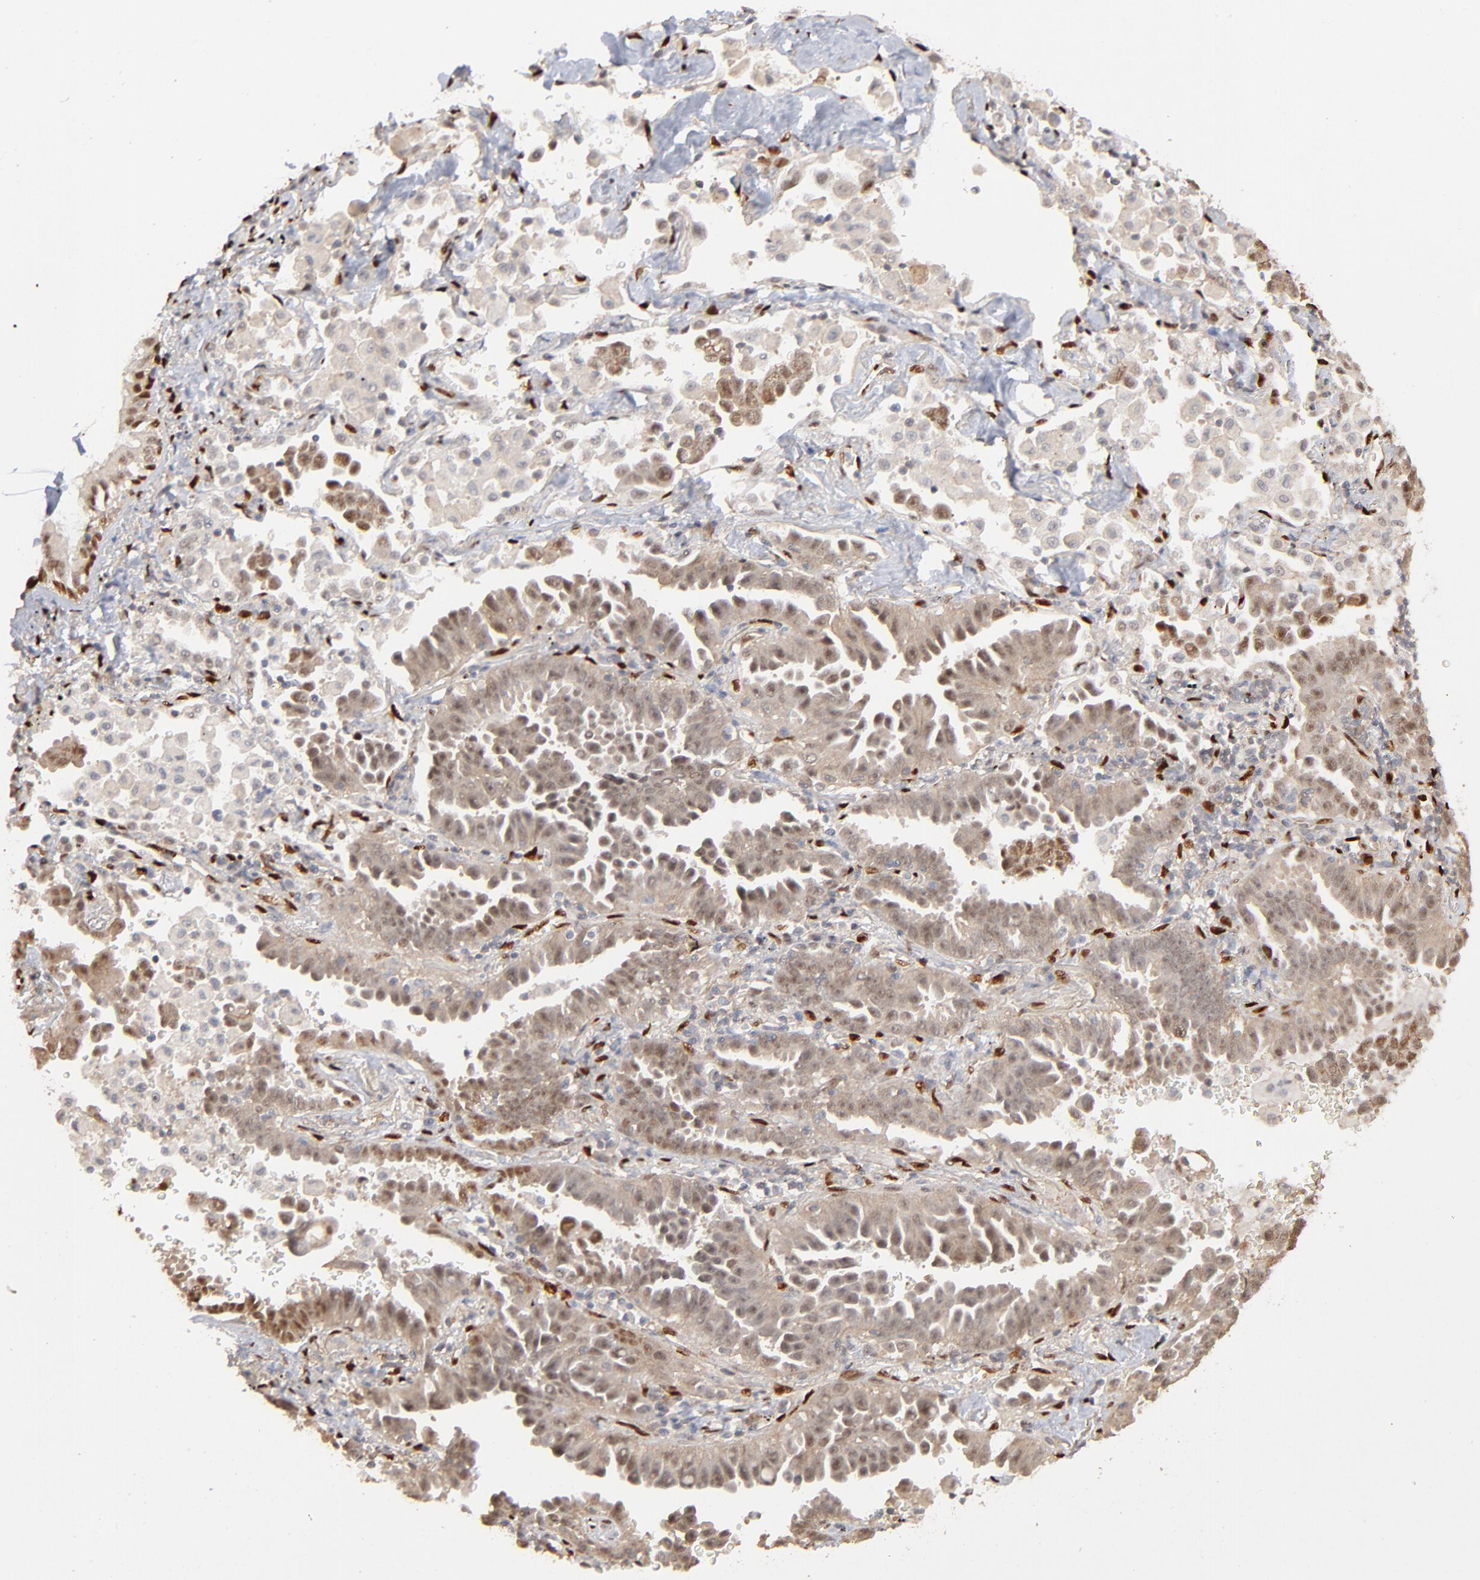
{"staining": {"intensity": "moderate", "quantity": "25%-75%", "location": "nuclear"}, "tissue": "lung cancer", "cell_type": "Tumor cells", "image_type": "cancer", "snomed": [{"axis": "morphology", "description": "Adenocarcinoma, NOS"}, {"axis": "topography", "description": "Lung"}], "caption": "Brown immunohistochemical staining in human lung adenocarcinoma displays moderate nuclear staining in approximately 25%-75% of tumor cells.", "gene": "NFIB", "patient": {"sex": "female", "age": 64}}